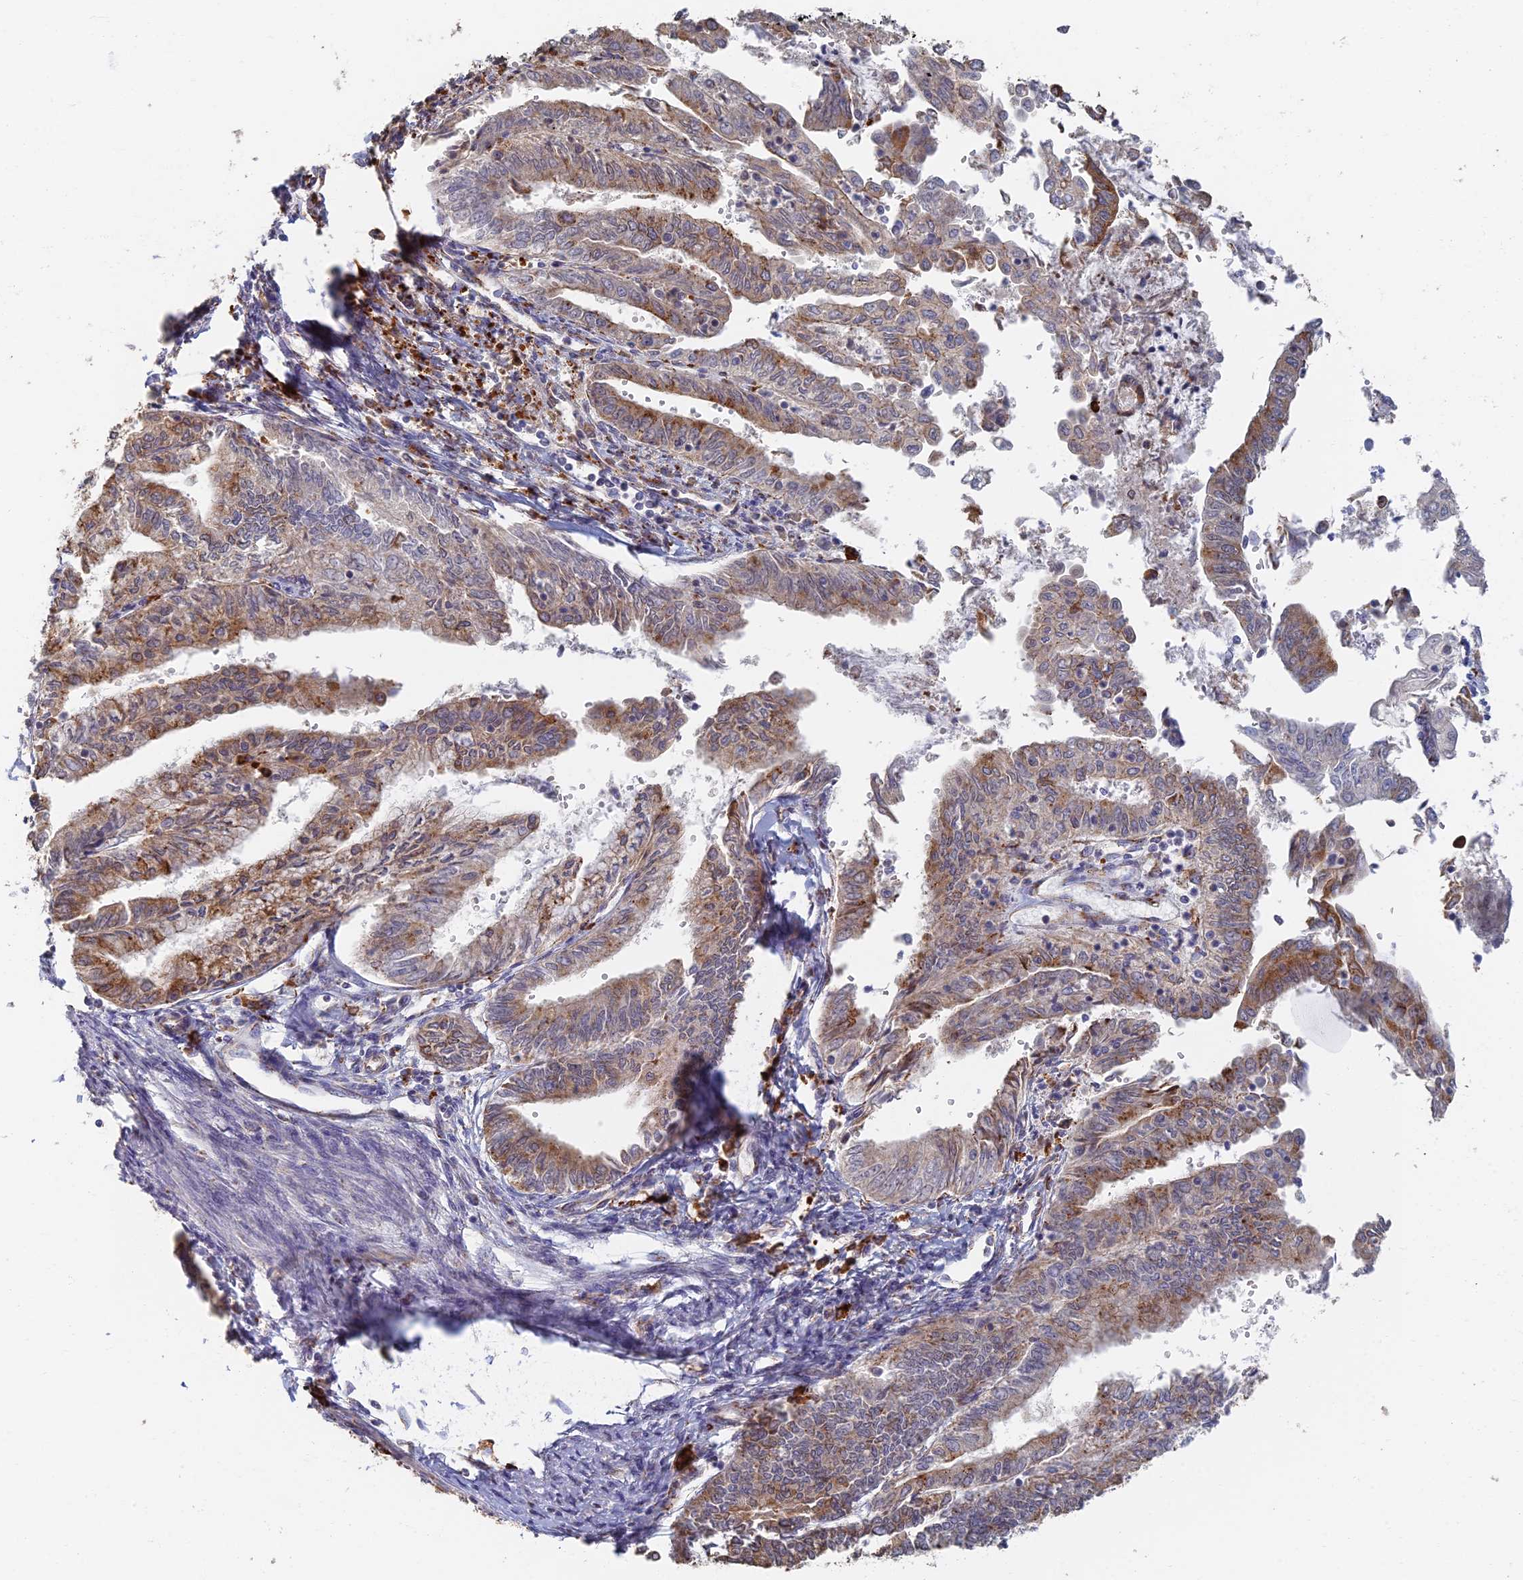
{"staining": {"intensity": "moderate", "quantity": "25%-75%", "location": "cytoplasmic/membranous"}, "tissue": "endometrial cancer", "cell_type": "Tumor cells", "image_type": "cancer", "snomed": [{"axis": "morphology", "description": "Adenocarcinoma, NOS"}, {"axis": "topography", "description": "Endometrium"}], "caption": "Protein staining of endometrial adenocarcinoma tissue exhibits moderate cytoplasmic/membranous expression in about 25%-75% of tumor cells.", "gene": "GPATCH1", "patient": {"sex": "female", "age": 66}}